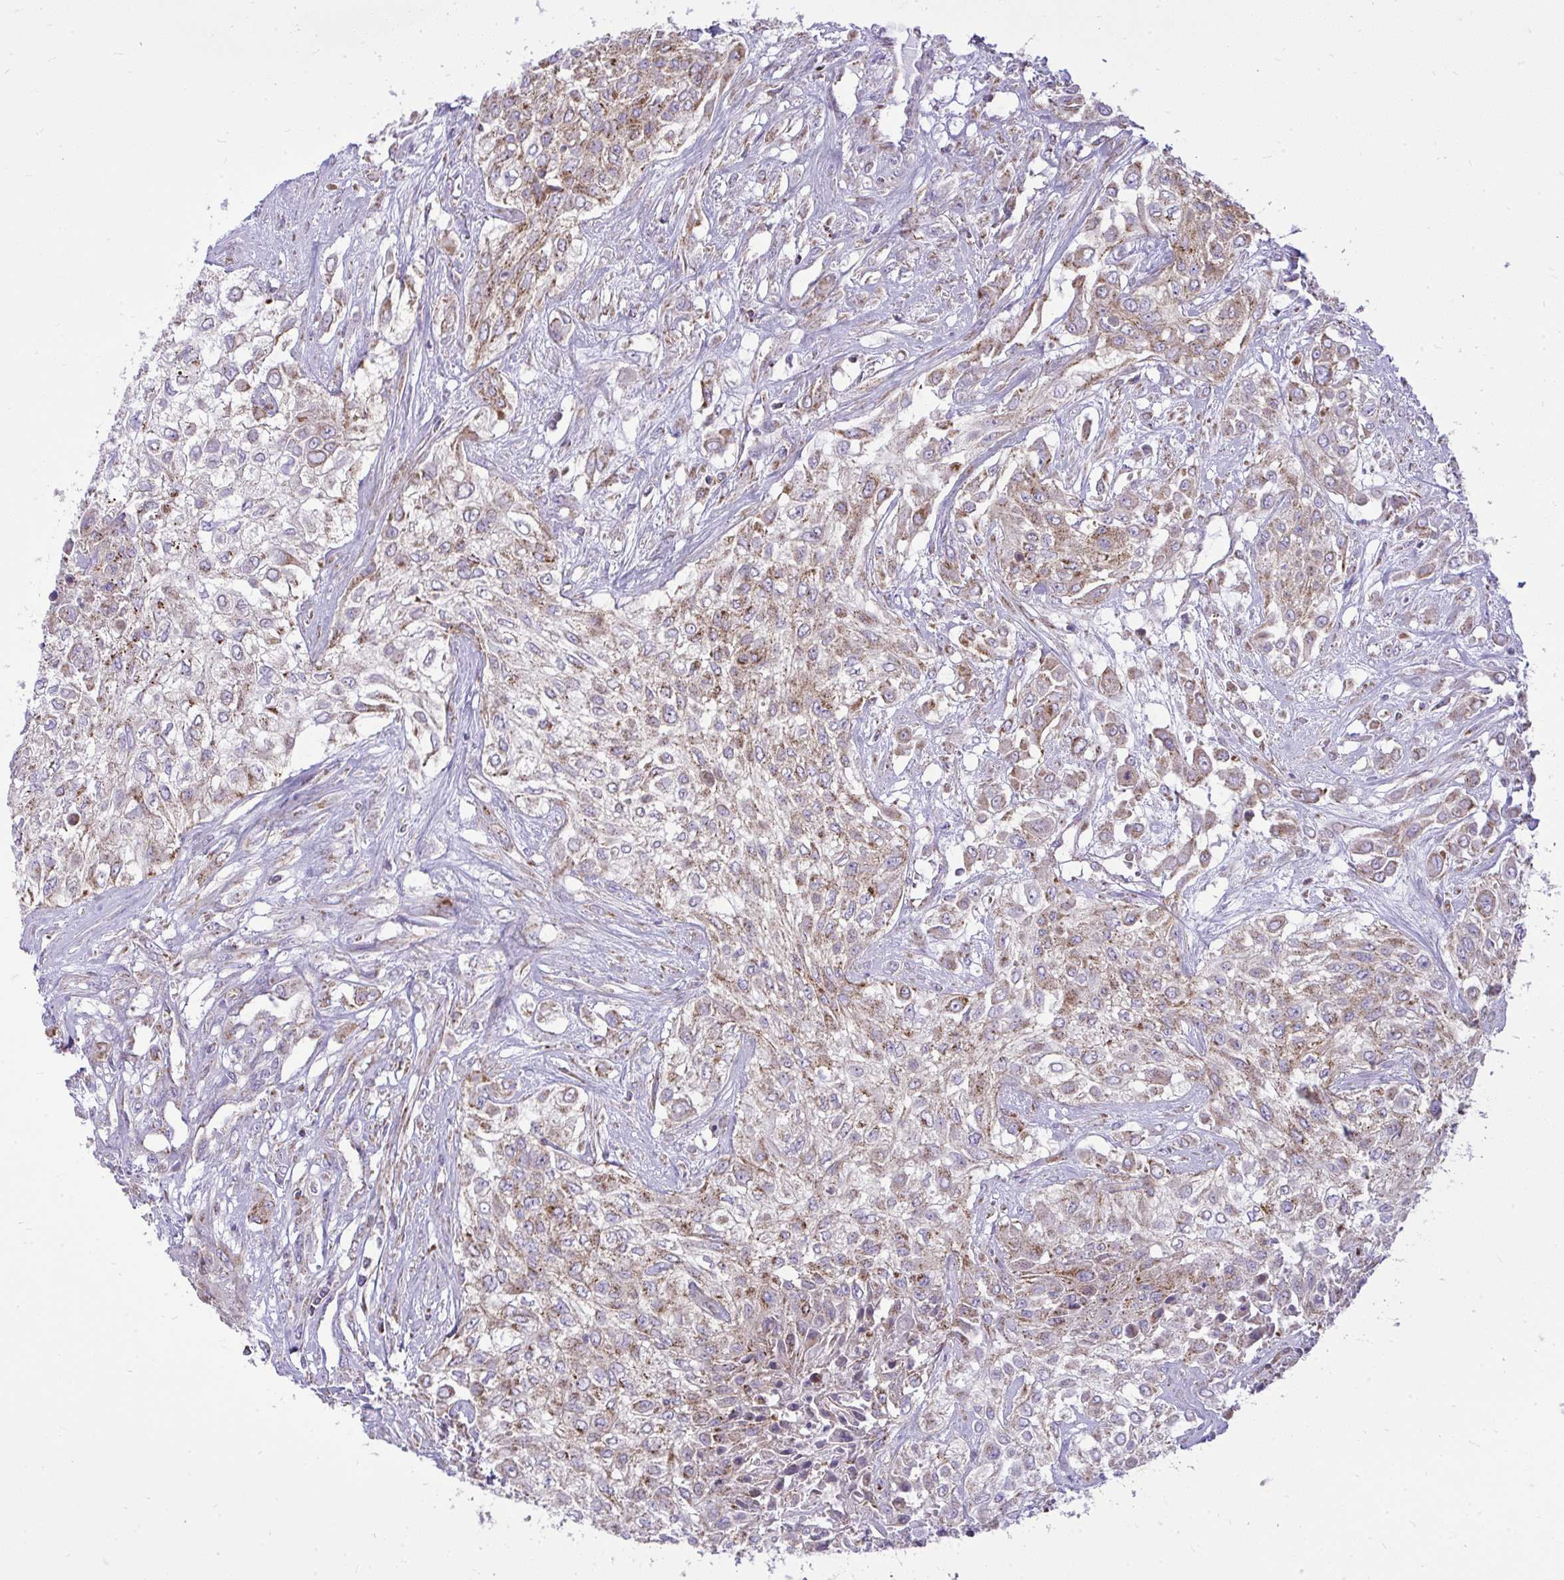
{"staining": {"intensity": "weak", "quantity": "25%-75%", "location": "cytoplasmic/membranous"}, "tissue": "urothelial cancer", "cell_type": "Tumor cells", "image_type": "cancer", "snomed": [{"axis": "morphology", "description": "Urothelial carcinoma, High grade"}, {"axis": "topography", "description": "Urinary bladder"}], "caption": "Immunohistochemical staining of urothelial cancer demonstrates low levels of weak cytoplasmic/membranous protein staining in about 25%-75% of tumor cells.", "gene": "SPTBN2", "patient": {"sex": "male", "age": 67}}